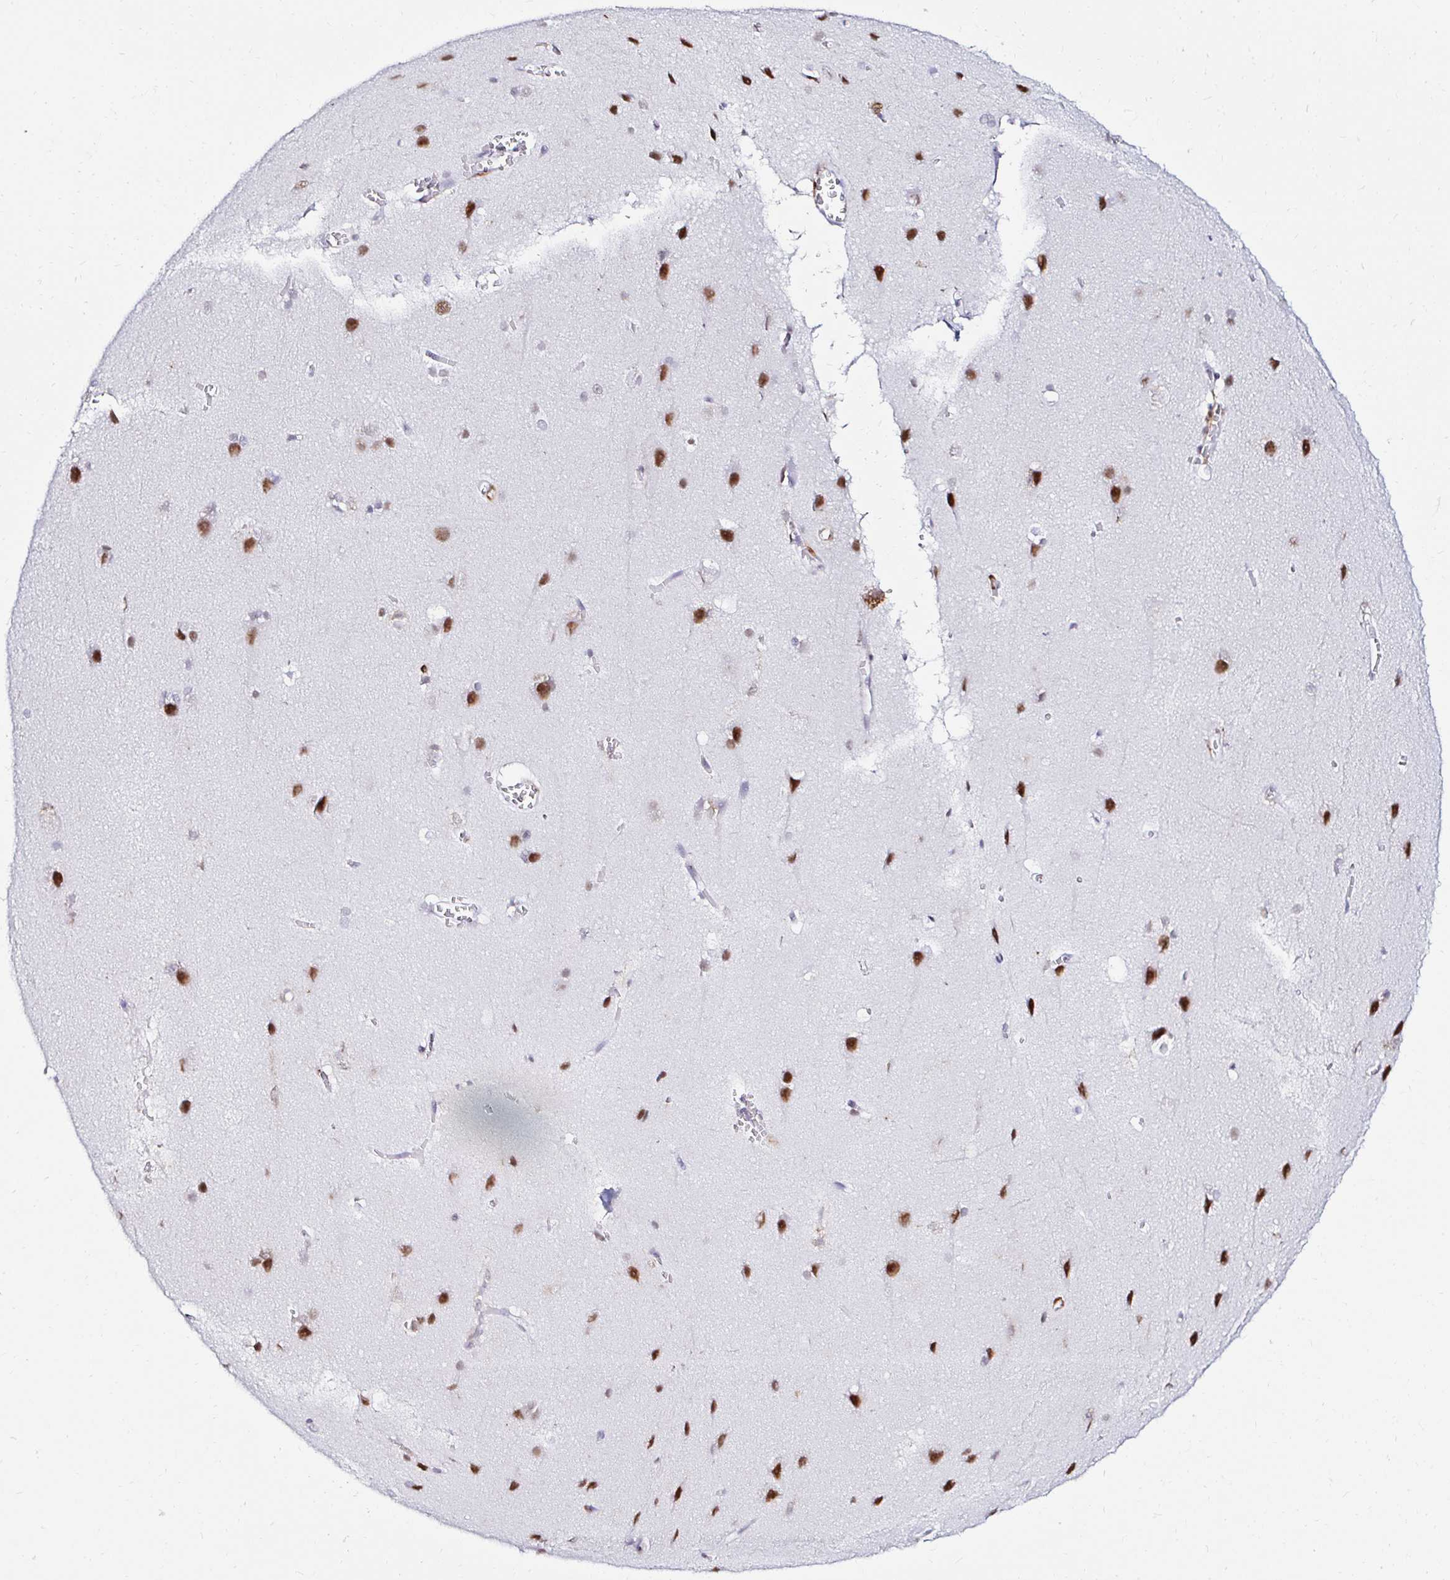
{"staining": {"intensity": "negative", "quantity": "none", "location": "none"}, "tissue": "cerebral cortex", "cell_type": "Endothelial cells", "image_type": "normal", "snomed": [{"axis": "morphology", "description": "Normal tissue, NOS"}, {"axis": "topography", "description": "Cerebral cortex"}], "caption": "Human cerebral cortex stained for a protein using IHC exhibits no positivity in endothelial cells.", "gene": "CYBB", "patient": {"sex": "male", "age": 37}}